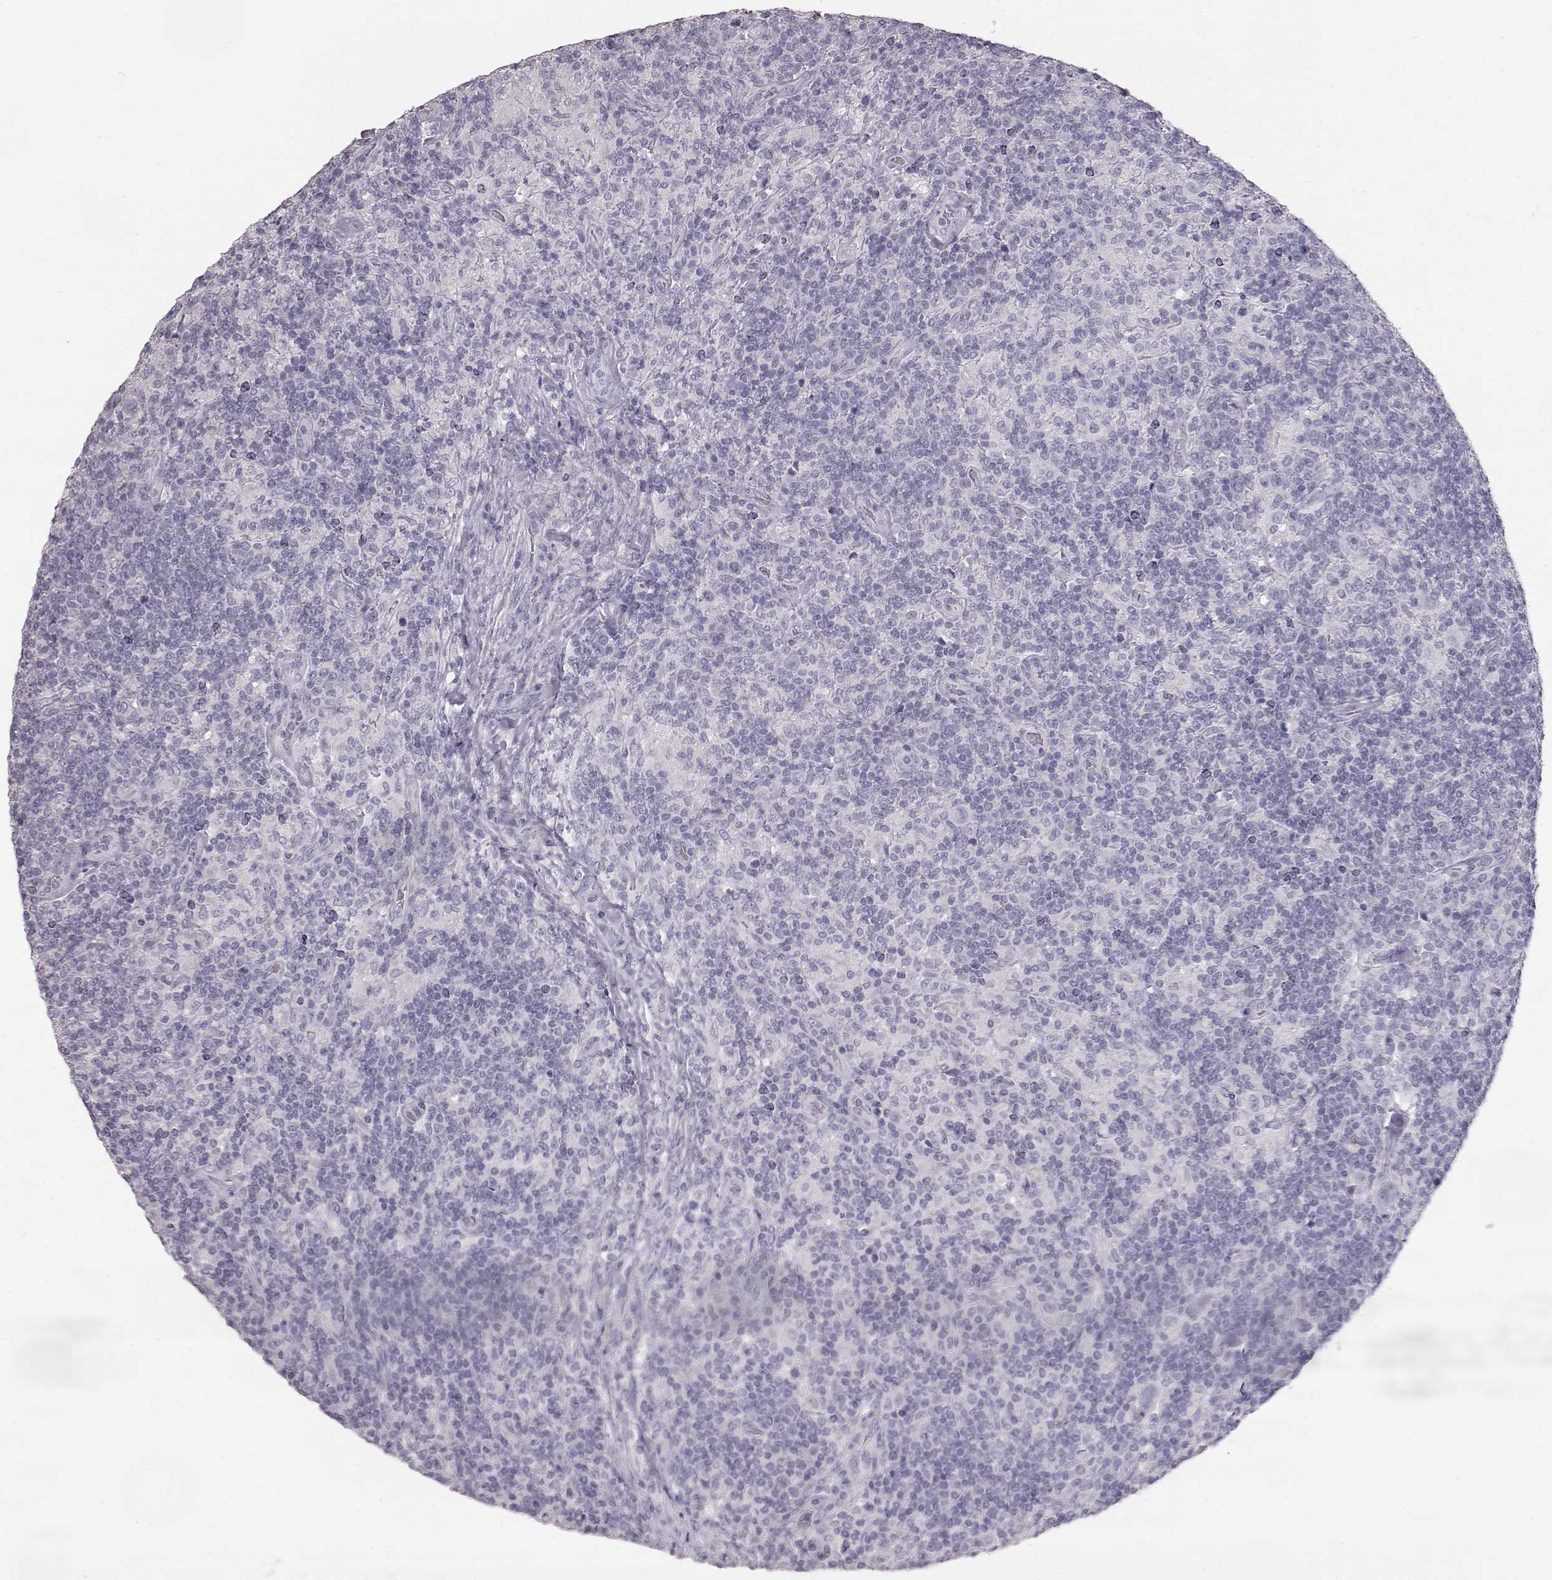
{"staining": {"intensity": "negative", "quantity": "none", "location": "none"}, "tissue": "lymphoma", "cell_type": "Tumor cells", "image_type": "cancer", "snomed": [{"axis": "morphology", "description": "Hodgkin's disease, NOS"}, {"axis": "topography", "description": "Lymph node"}], "caption": "Protein analysis of lymphoma displays no significant expression in tumor cells.", "gene": "KRT33A", "patient": {"sex": "male", "age": 70}}